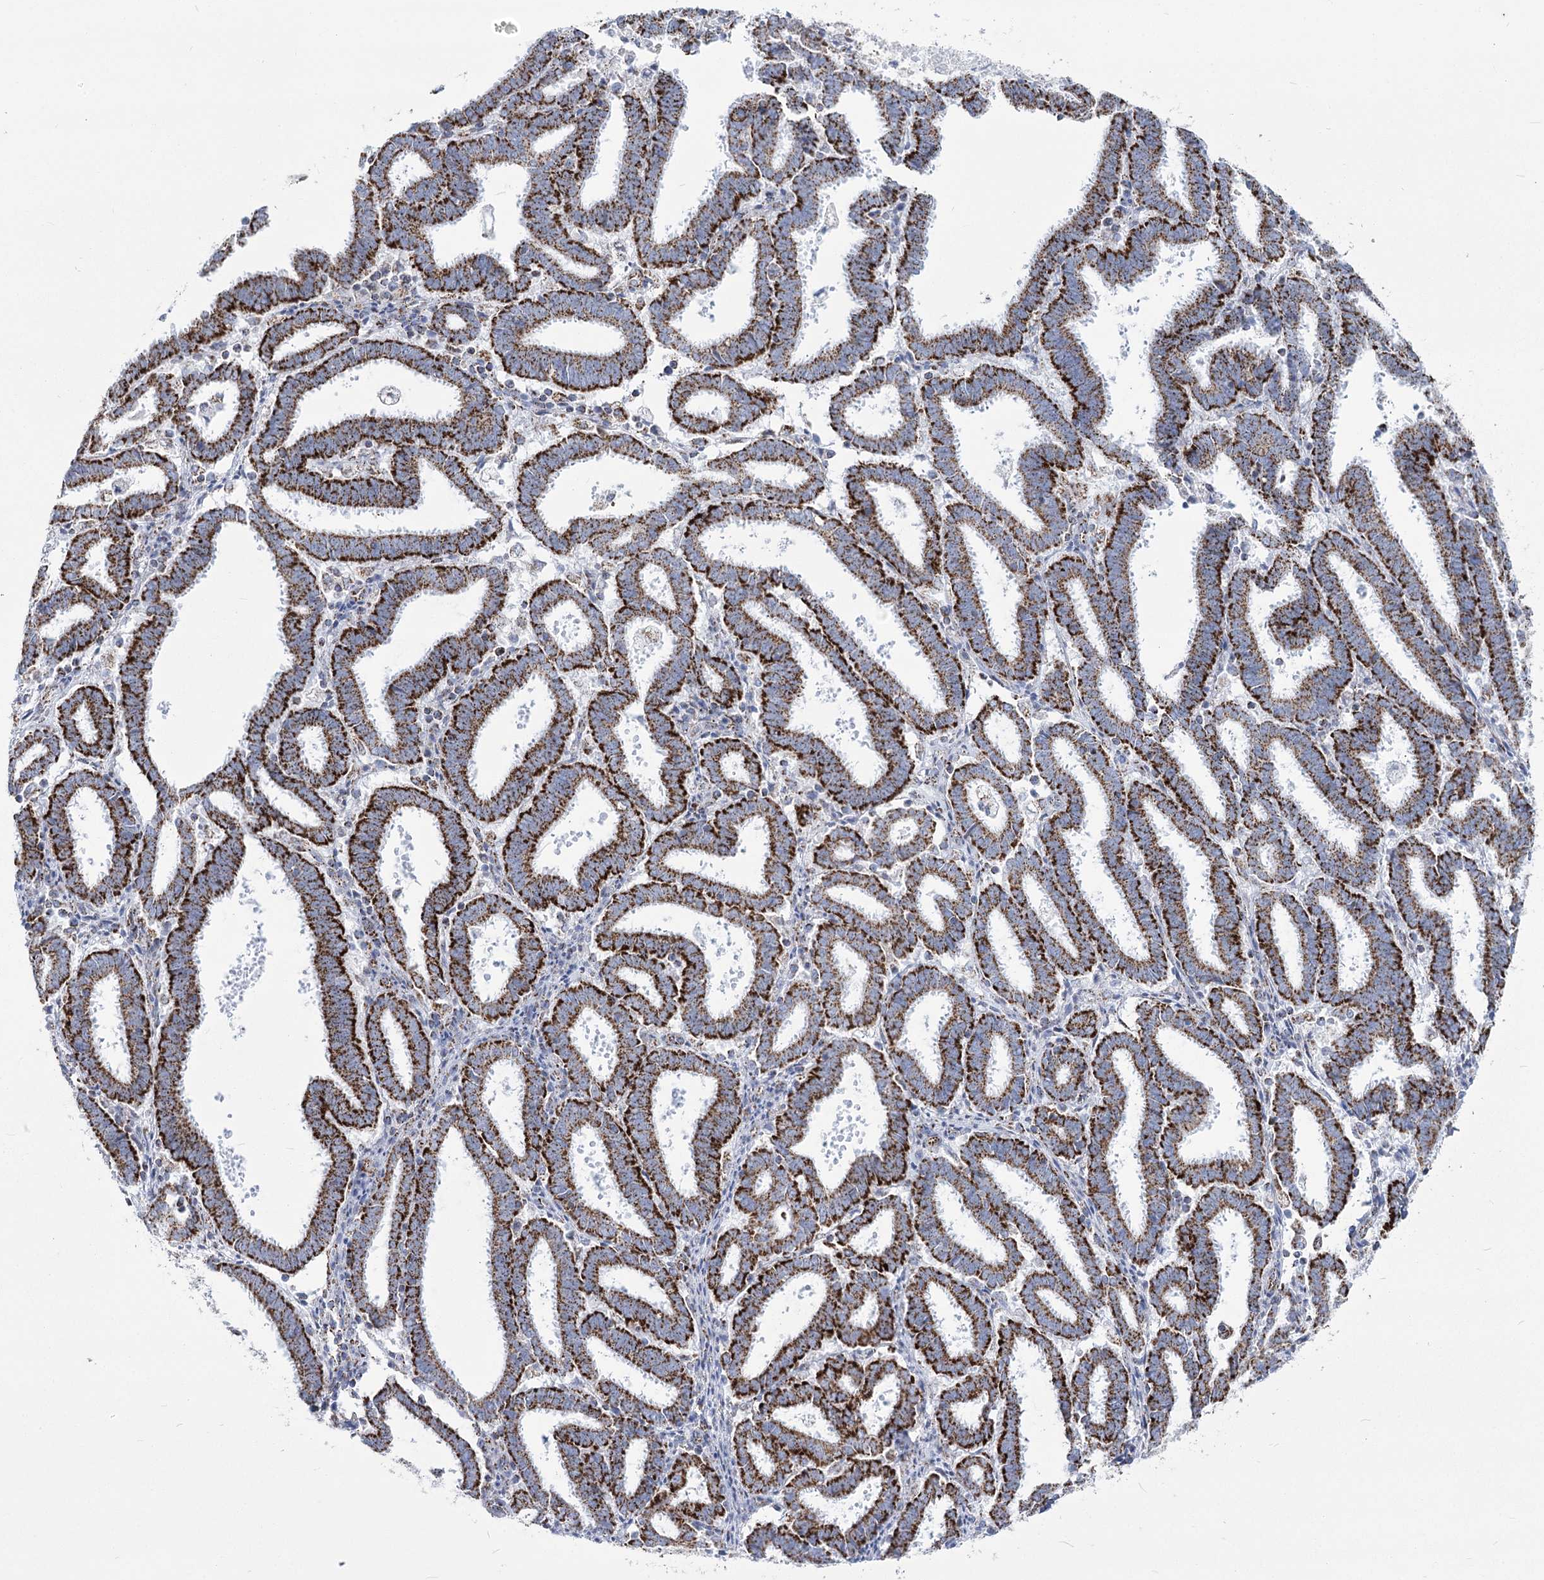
{"staining": {"intensity": "strong", "quantity": ">75%", "location": "cytoplasmic/membranous"}, "tissue": "endometrial cancer", "cell_type": "Tumor cells", "image_type": "cancer", "snomed": [{"axis": "morphology", "description": "Adenocarcinoma, NOS"}, {"axis": "topography", "description": "Uterus"}], "caption": "Immunohistochemistry (IHC) image of neoplastic tissue: endometrial cancer (adenocarcinoma) stained using immunohistochemistry (IHC) exhibits high levels of strong protein expression localized specifically in the cytoplasmic/membranous of tumor cells, appearing as a cytoplasmic/membranous brown color.", "gene": "PDHB", "patient": {"sex": "female", "age": 83}}